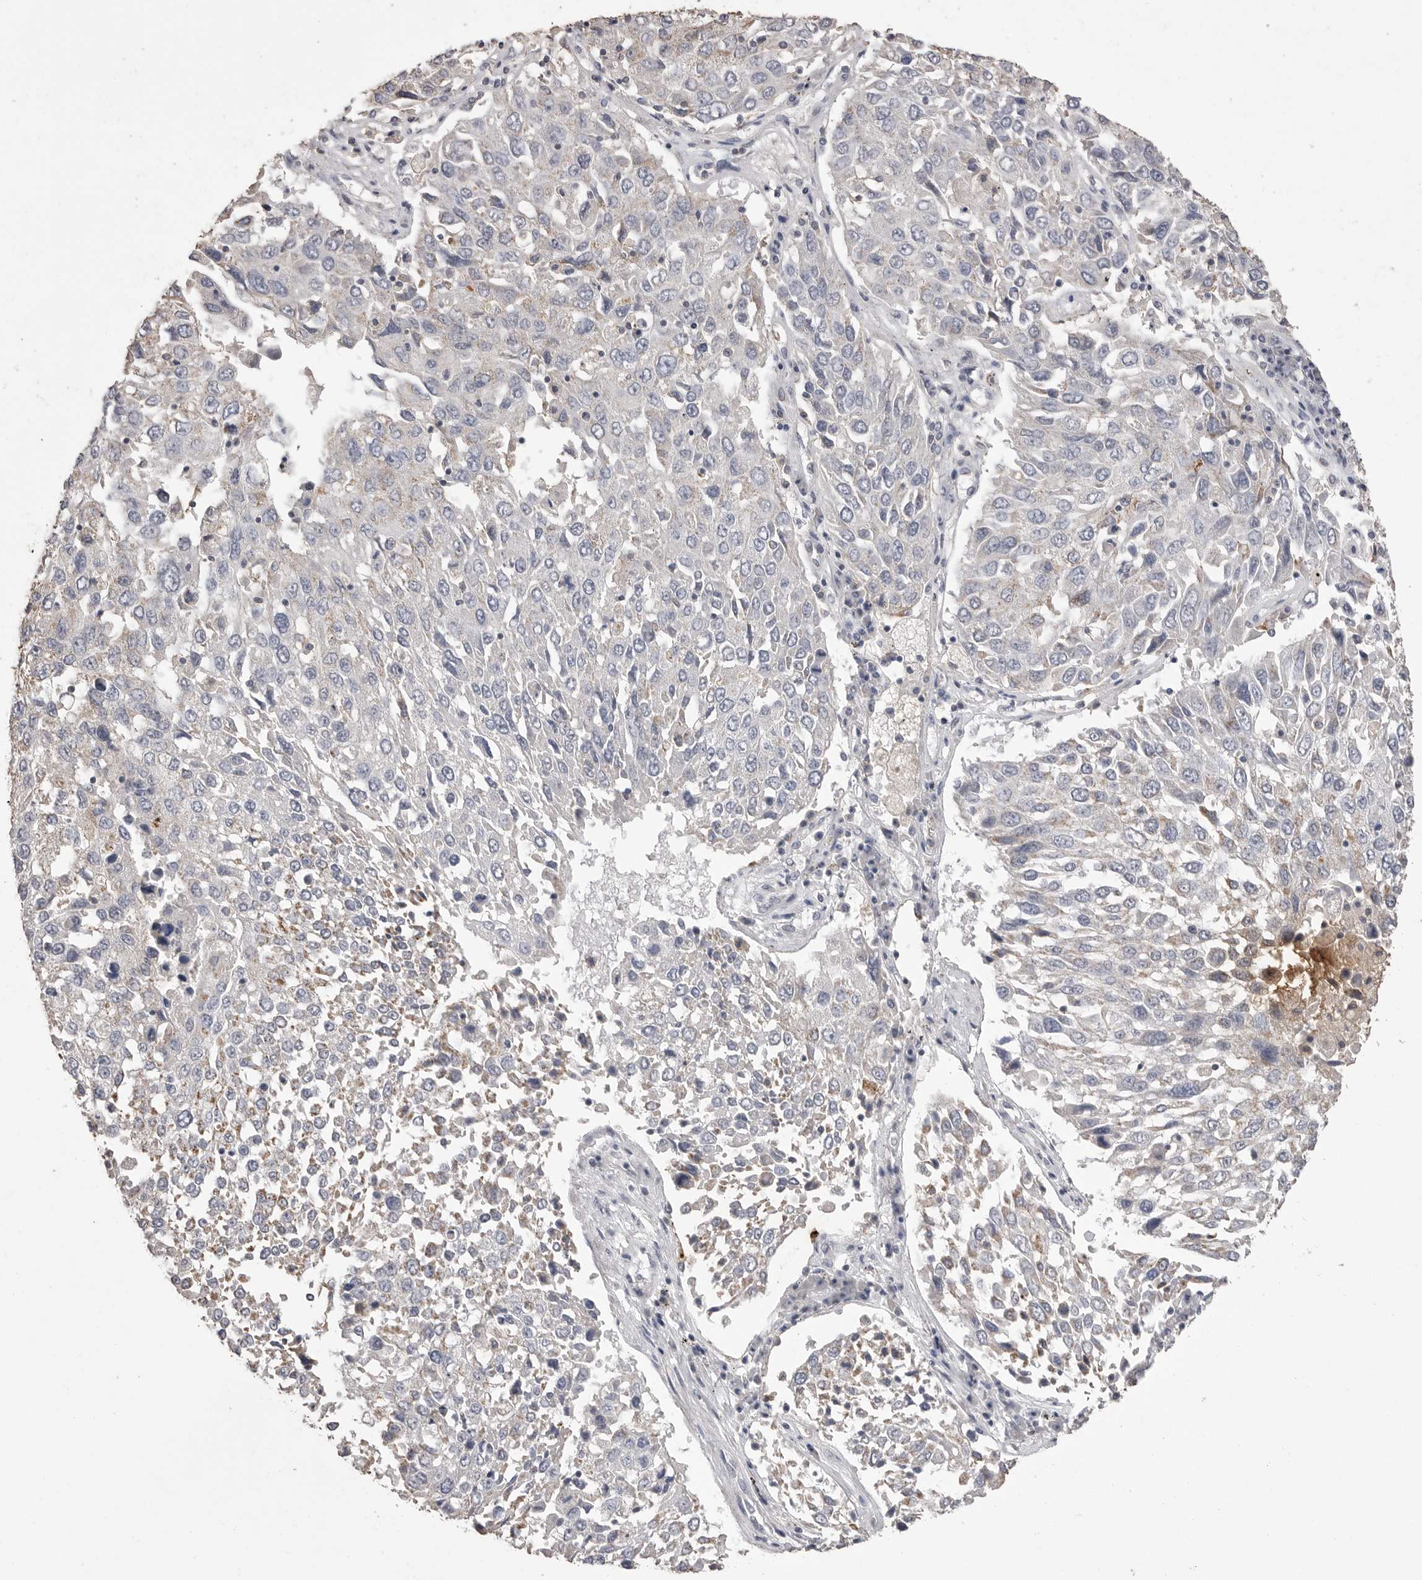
{"staining": {"intensity": "weak", "quantity": "<25%", "location": "cytoplasmic/membranous"}, "tissue": "lung cancer", "cell_type": "Tumor cells", "image_type": "cancer", "snomed": [{"axis": "morphology", "description": "Squamous cell carcinoma, NOS"}, {"axis": "topography", "description": "Lung"}], "caption": "IHC of squamous cell carcinoma (lung) reveals no expression in tumor cells. (Stains: DAB immunohistochemistry with hematoxylin counter stain, Microscopy: brightfield microscopy at high magnification).", "gene": "MMP7", "patient": {"sex": "male", "age": 65}}